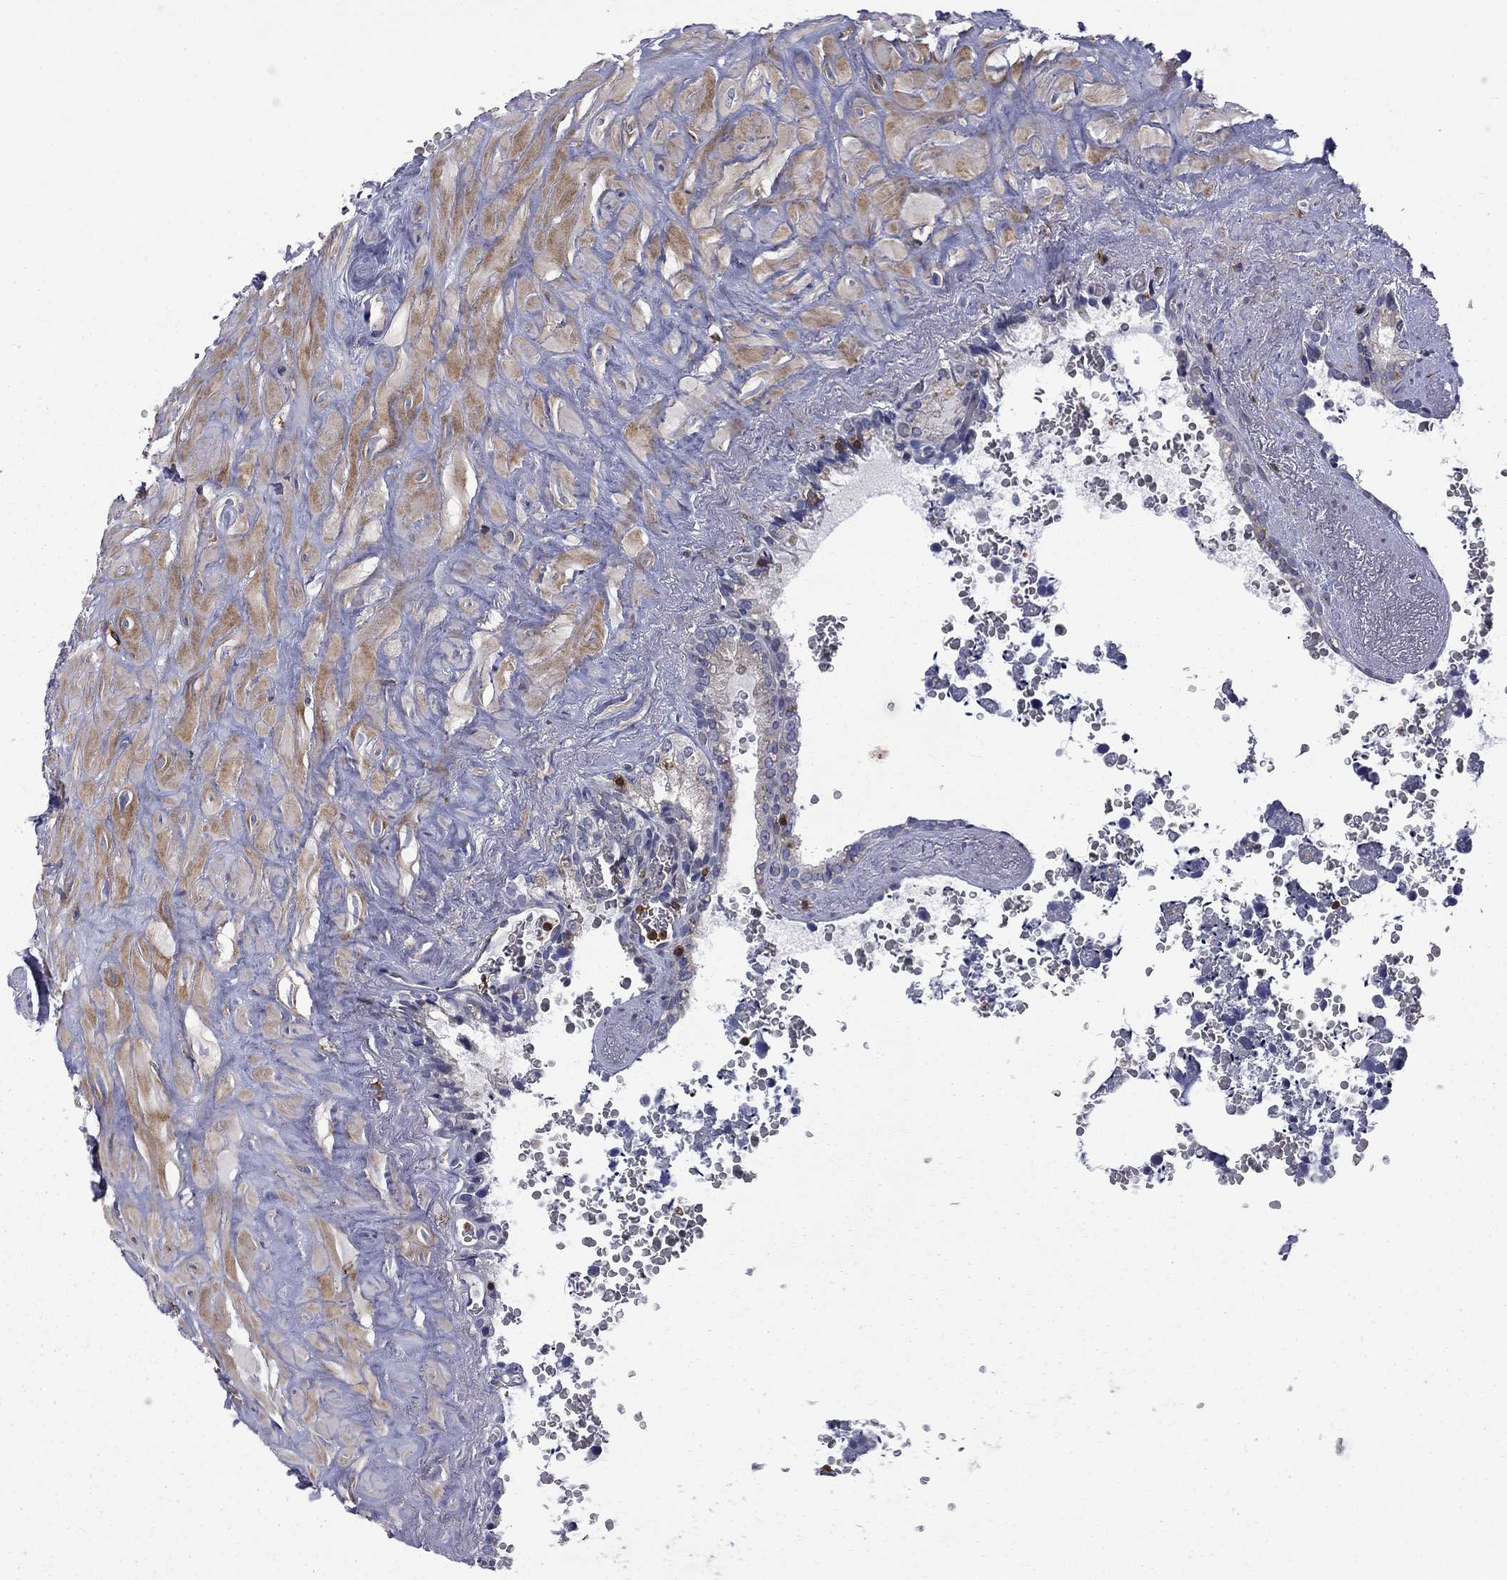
{"staining": {"intensity": "strong", "quantity": "<25%", "location": "cytoplasmic/membranous"}, "tissue": "seminal vesicle", "cell_type": "Glandular cells", "image_type": "normal", "snomed": [{"axis": "morphology", "description": "Normal tissue, NOS"}, {"axis": "topography", "description": "Seminal veicle"}], "caption": "The photomicrograph demonstrates a brown stain indicating the presence of a protein in the cytoplasmic/membranous of glandular cells in seminal vesicle. The staining was performed using DAB (3,3'-diaminobenzidine) to visualize the protein expression in brown, while the nuclei were stained in blue with hematoxylin (Magnification: 20x).", "gene": "ARHGAP45", "patient": {"sex": "male", "age": 67}}